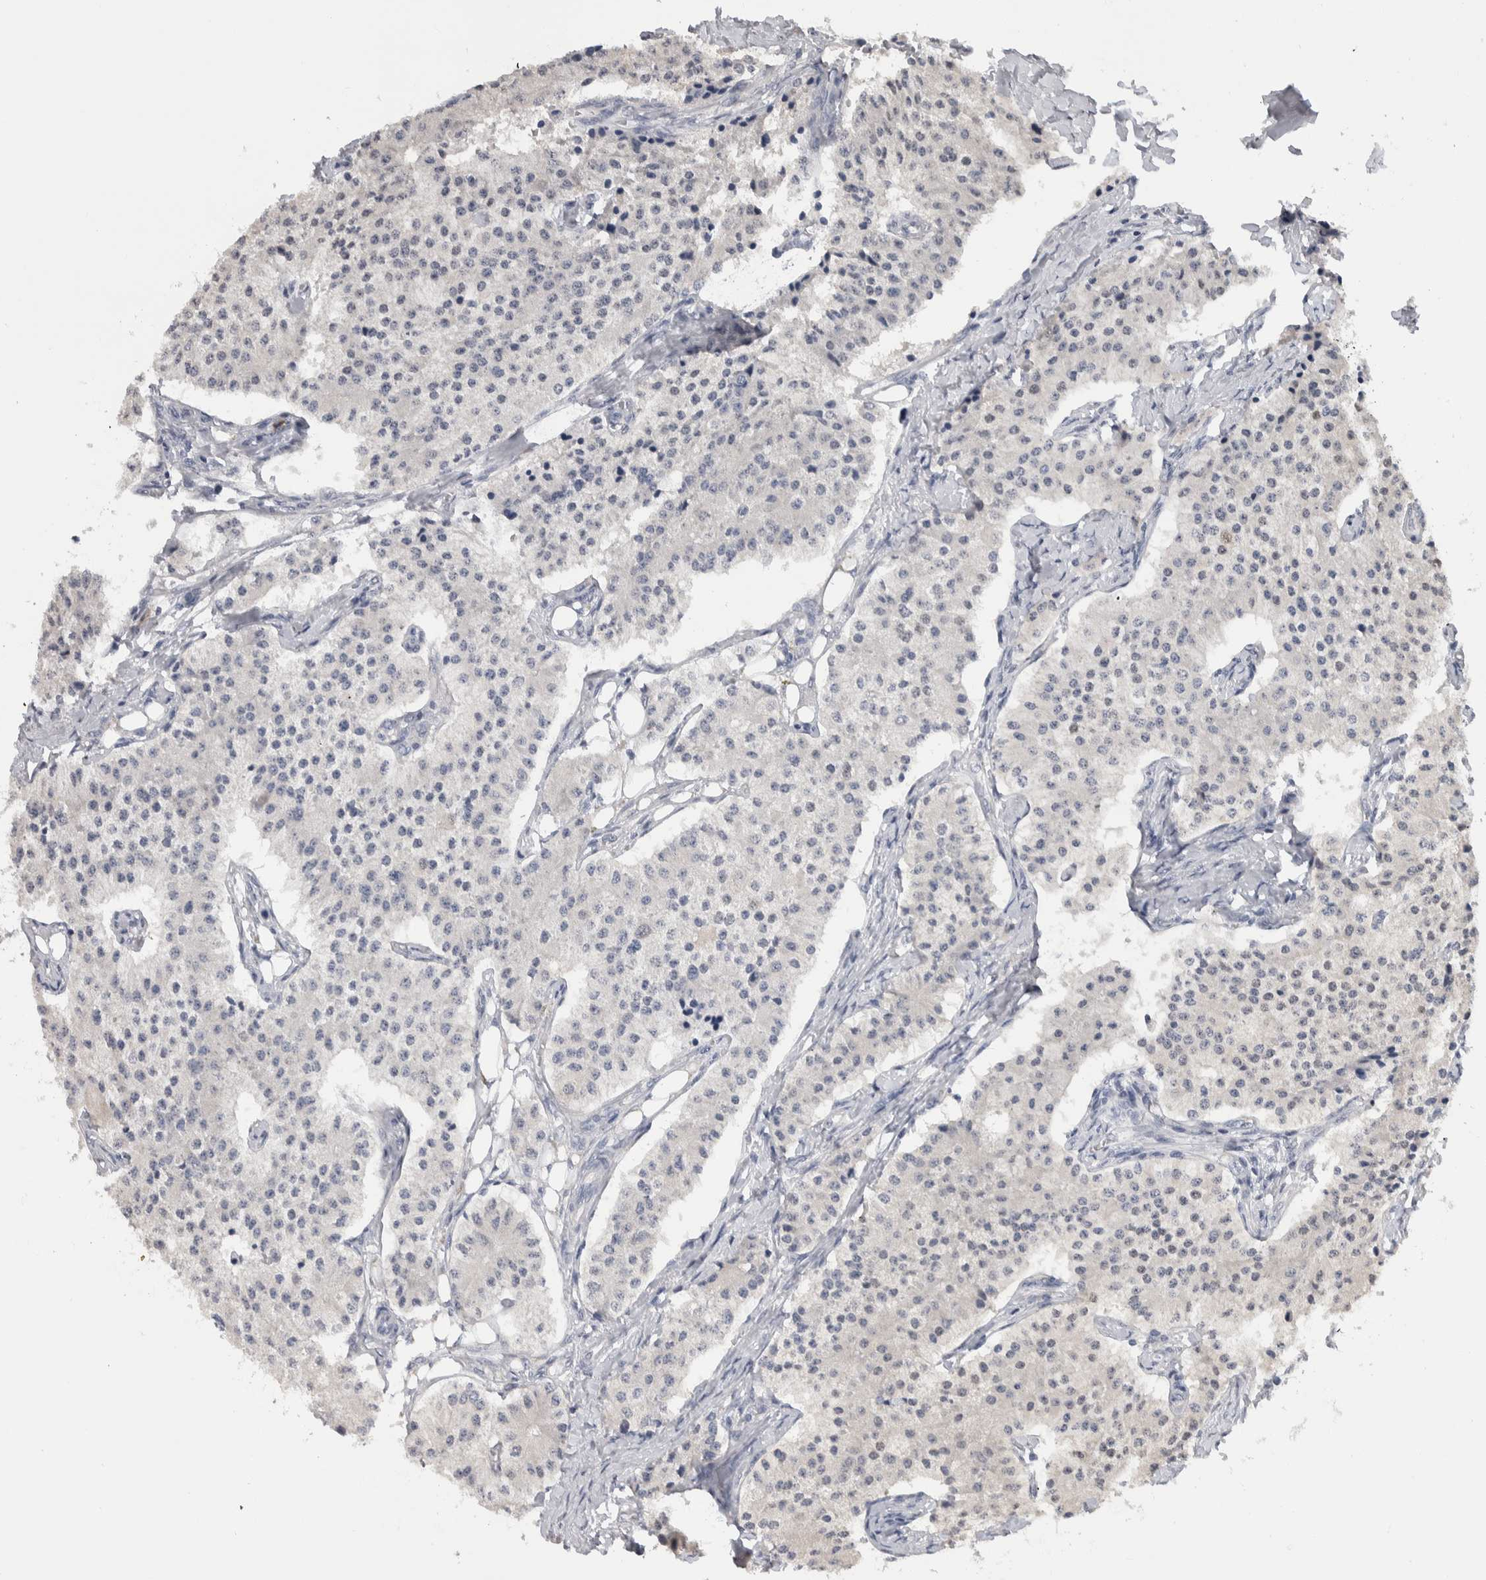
{"staining": {"intensity": "negative", "quantity": "none", "location": "none"}, "tissue": "carcinoid", "cell_type": "Tumor cells", "image_type": "cancer", "snomed": [{"axis": "morphology", "description": "Carcinoid, malignant, NOS"}, {"axis": "topography", "description": "Colon"}], "caption": "The image shows no staining of tumor cells in carcinoid. (IHC, brightfield microscopy, high magnification).", "gene": "TMEM102", "patient": {"sex": "female", "age": 52}}